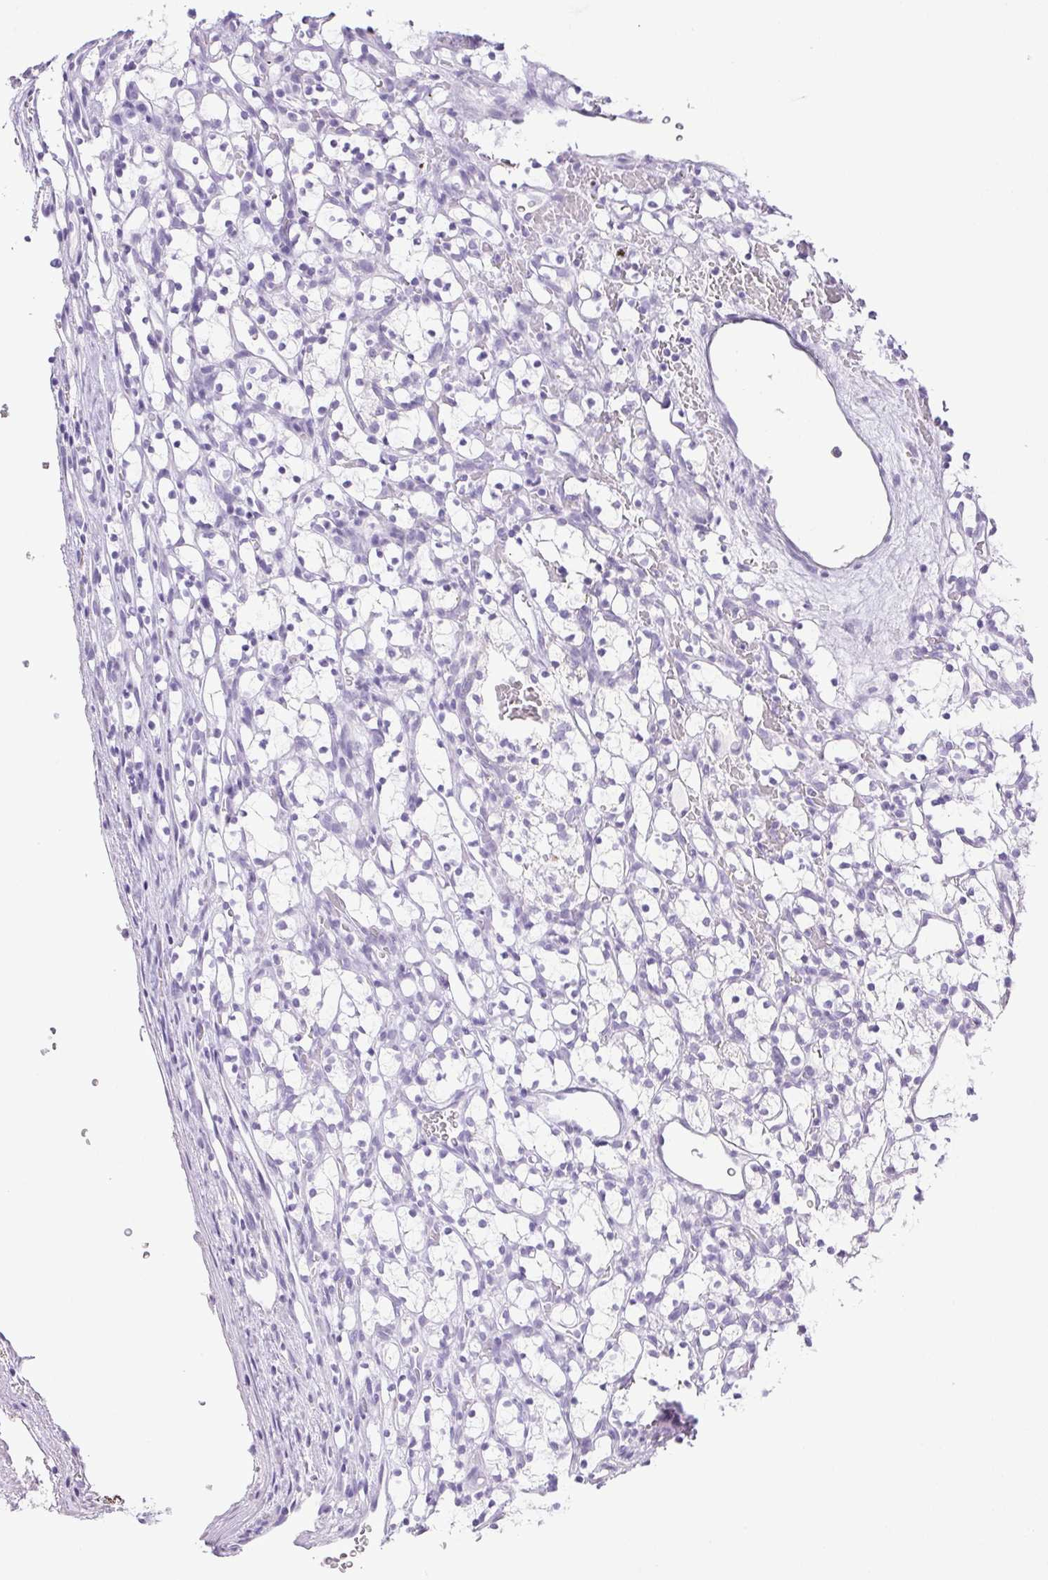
{"staining": {"intensity": "negative", "quantity": "none", "location": "none"}, "tissue": "renal cancer", "cell_type": "Tumor cells", "image_type": "cancer", "snomed": [{"axis": "morphology", "description": "Adenocarcinoma, NOS"}, {"axis": "topography", "description": "Kidney"}], "caption": "This is an immunohistochemistry (IHC) micrograph of human renal adenocarcinoma. There is no staining in tumor cells.", "gene": "HLA-G", "patient": {"sex": "female", "age": 69}}